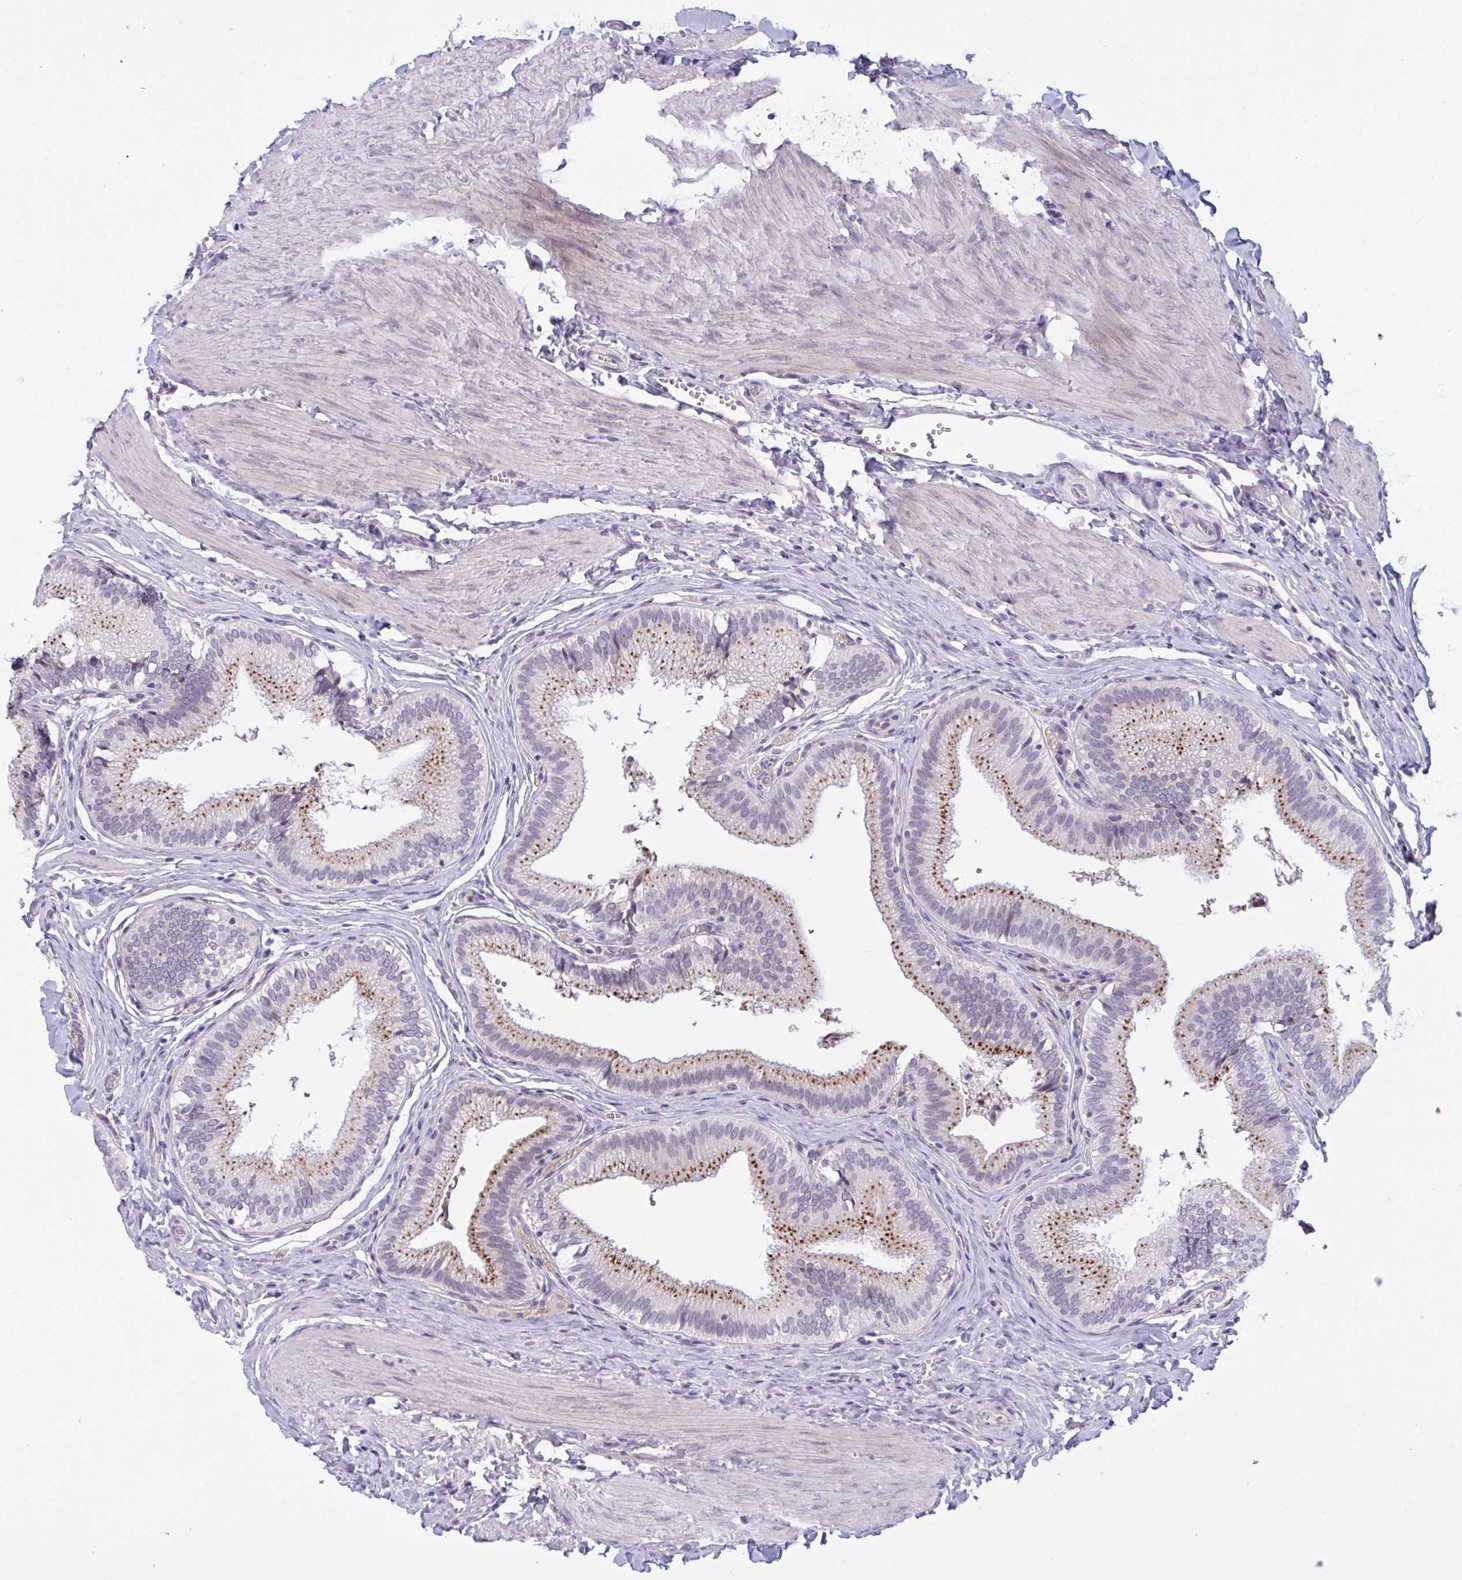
{"staining": {"intensity": "moderate", "quantity": ">75%", "location": "cytoplasmic/membranous"}, "tissue": "gallbladder", "cell_type": "Glandular cells", "image_type": "normal", "snomed": [{"axis": "morphology", "description": "Normal tissue, NOS"}, {"axis": "topography", "description": "Gallbladder"}, {"axis": "topography", "description": "Peripheral nerve tissue"}], "caption": "Protein expression analysis of unremarkable human gallbladder reveals moderate cytoplasmic/membranous positivity in approximately >75% of glandular cells. The protein is shown in brown color, while the nuclei are stained blue.", "gene": "TCEAL8", "patient": {"sex": "male", "age": 17}}